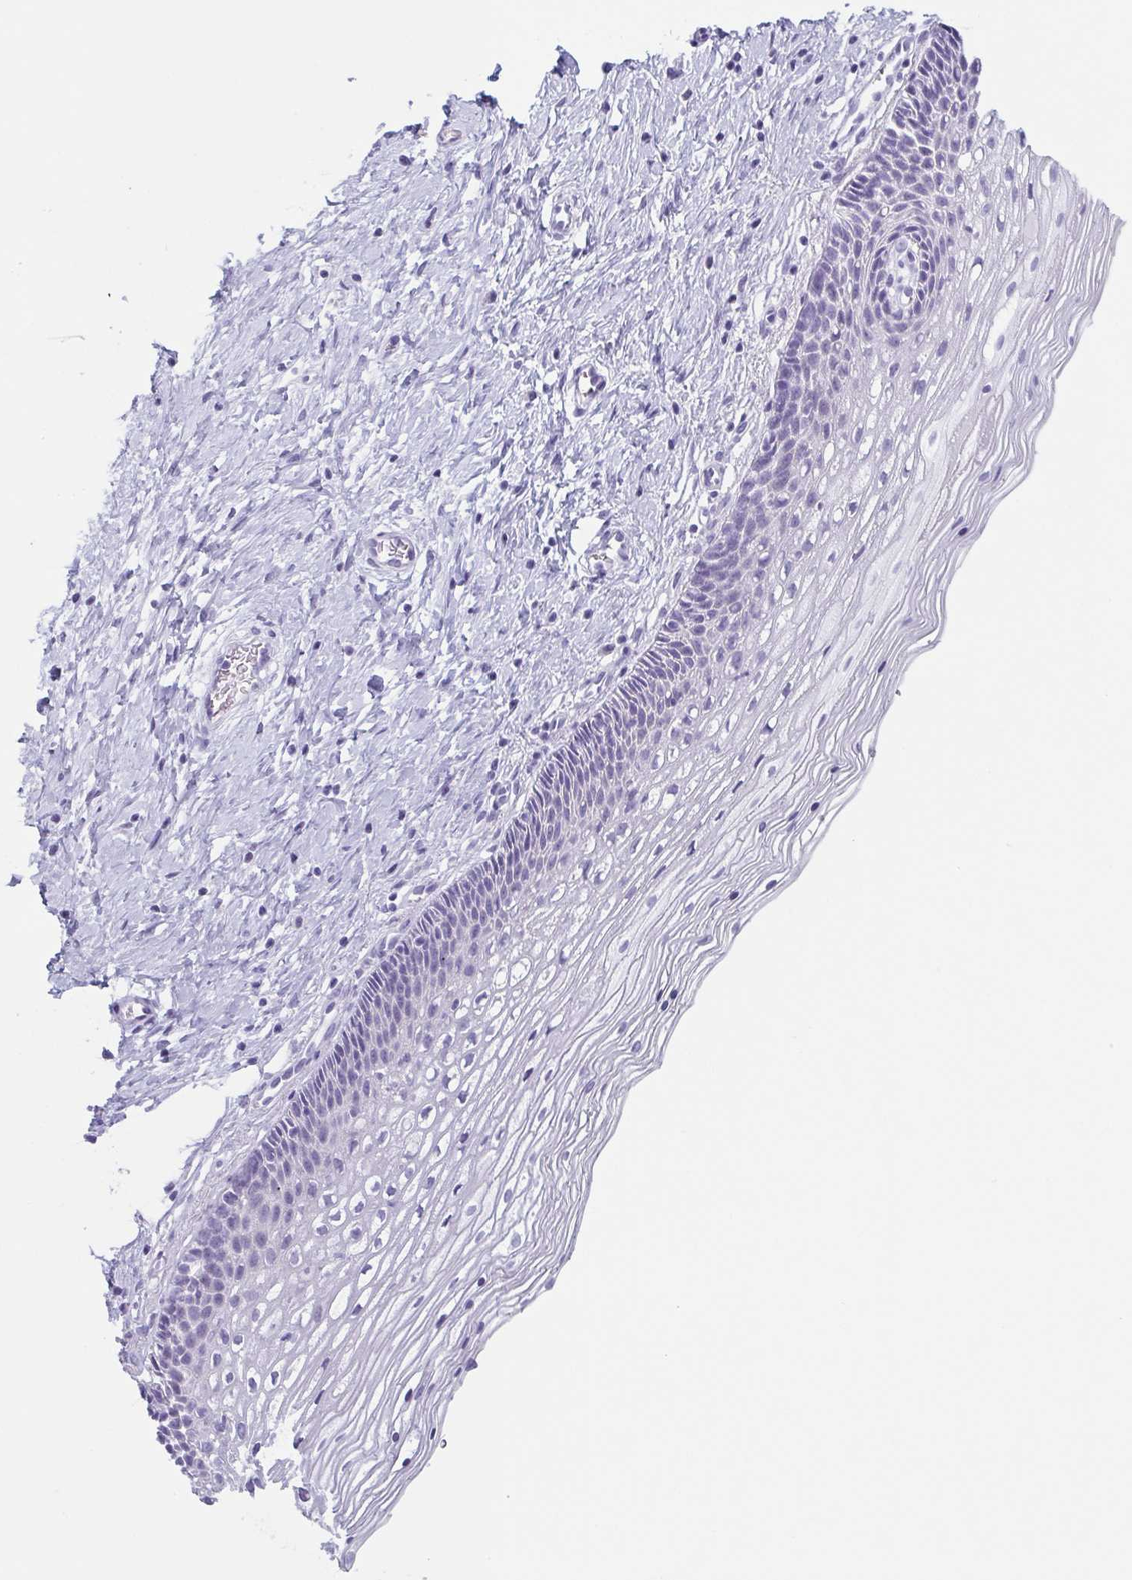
{"staining": {"intensity": "negative", "quantity": "none", "location": "none"}, "tissue": "cervix", "cell_type": "Glandular cells", "image_type": "normal", "snomed": [{"axis": "morphology", "description": "Normal tissue, NOS"}, {"axis": "topography", "description": "Cervix"}], "caption": "This is a image of immunohistochemistry (IHC) staining of benign cervix, which shows no expression in glandular cells. The staining was performed using DAB (3,3'-diaminobenzidine) to visualize the protein expression in brown, while the nuclei were stained in blue with hematoxylin (Magnification: 20x).", "gene": "TAGLN3", "patient": {"sex": "female", "age": 34}}